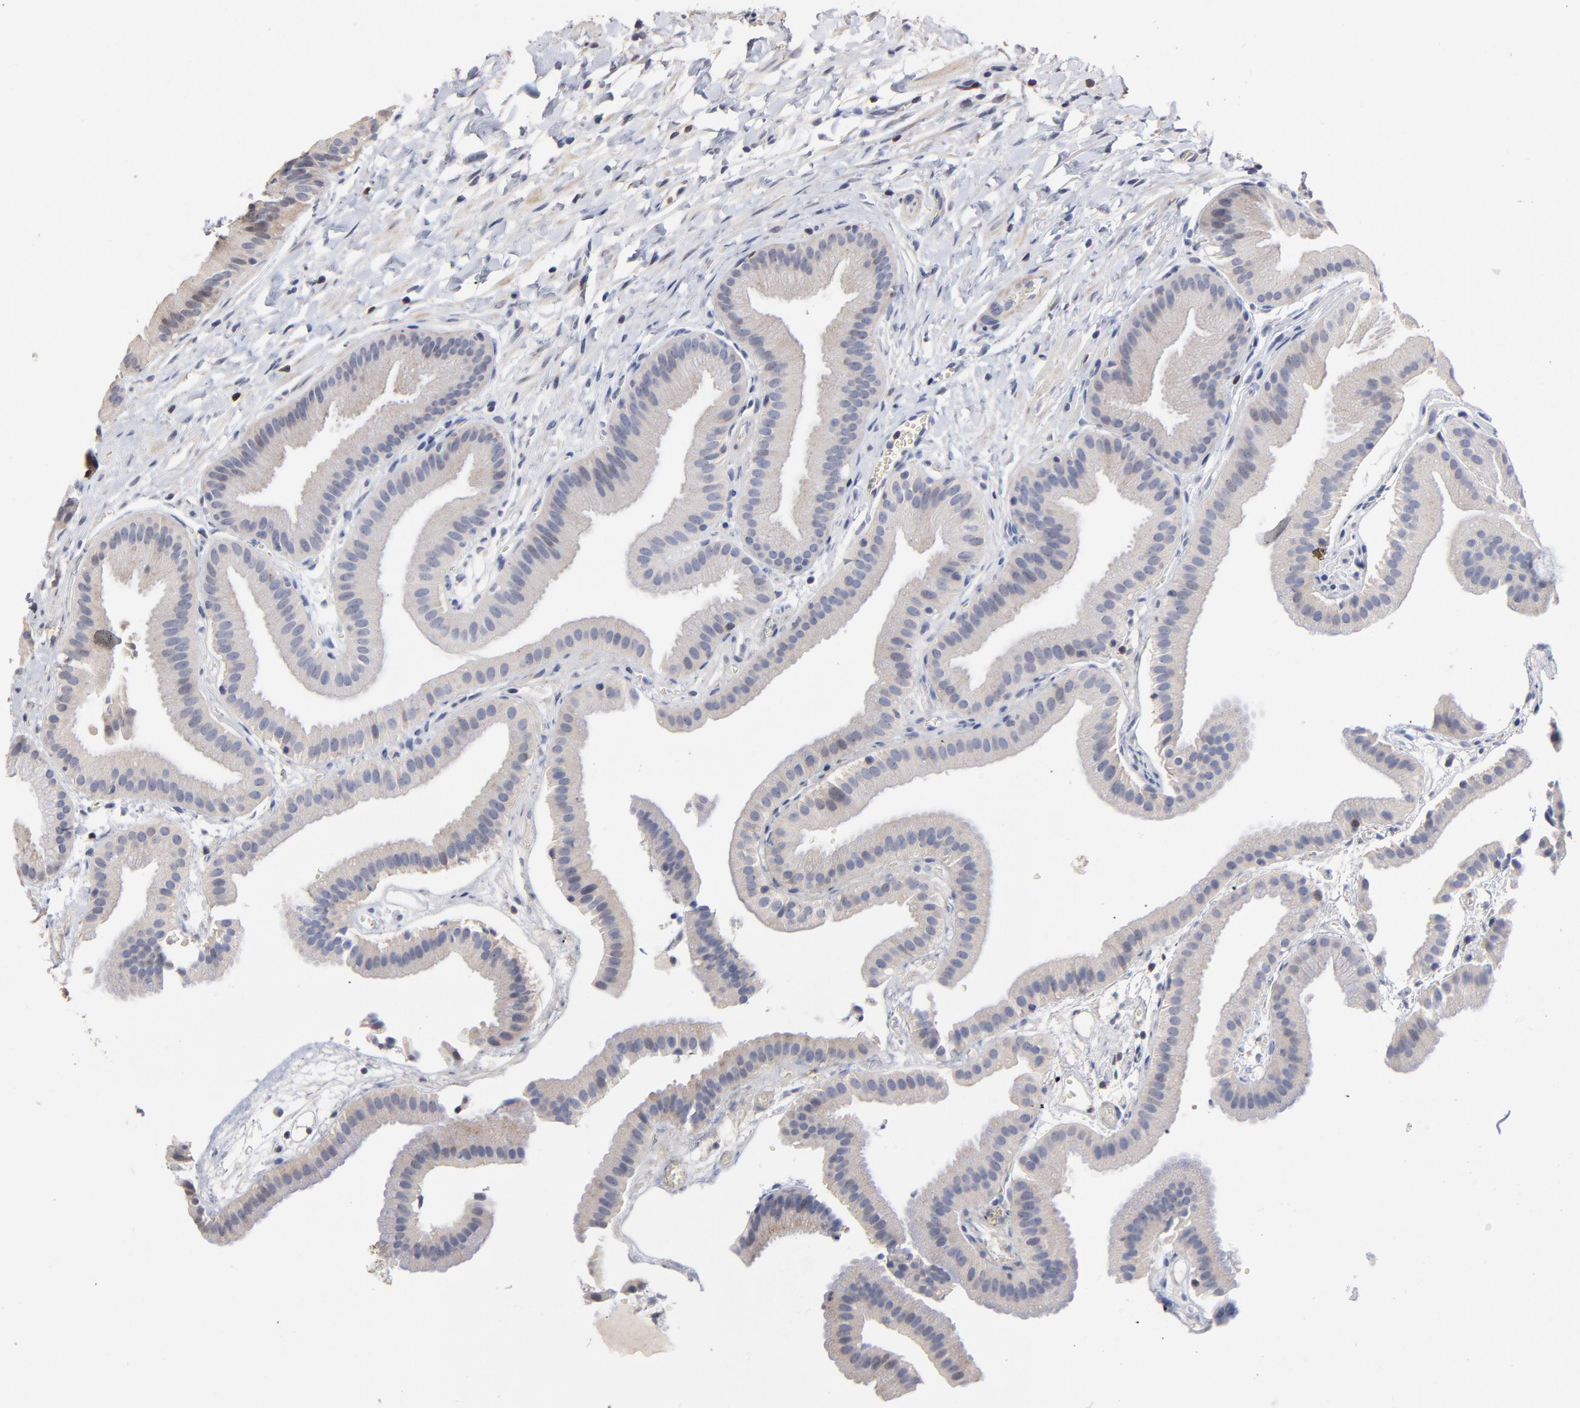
{"staining": {"intensity": "negative", "quantity": "none", "location": "none"}, "tissue": "gallbladder", "cell_type": "Glandular cells", "image_type": "normal", "snomed": [{"axis": "morphology", "description": "Normal tissue, NOS"}, {"axis": "topography", "description": "Gallbladder"}], "caption": "Immunohistochemistry micrograph of benign gallbladder: gallbladder stained with DAB (3,3'-diaminobenzidine) shows no significant protein staining in glandular cells.", "gene": "TRAT1", "patient": {"sex": "female", "age": 63}}